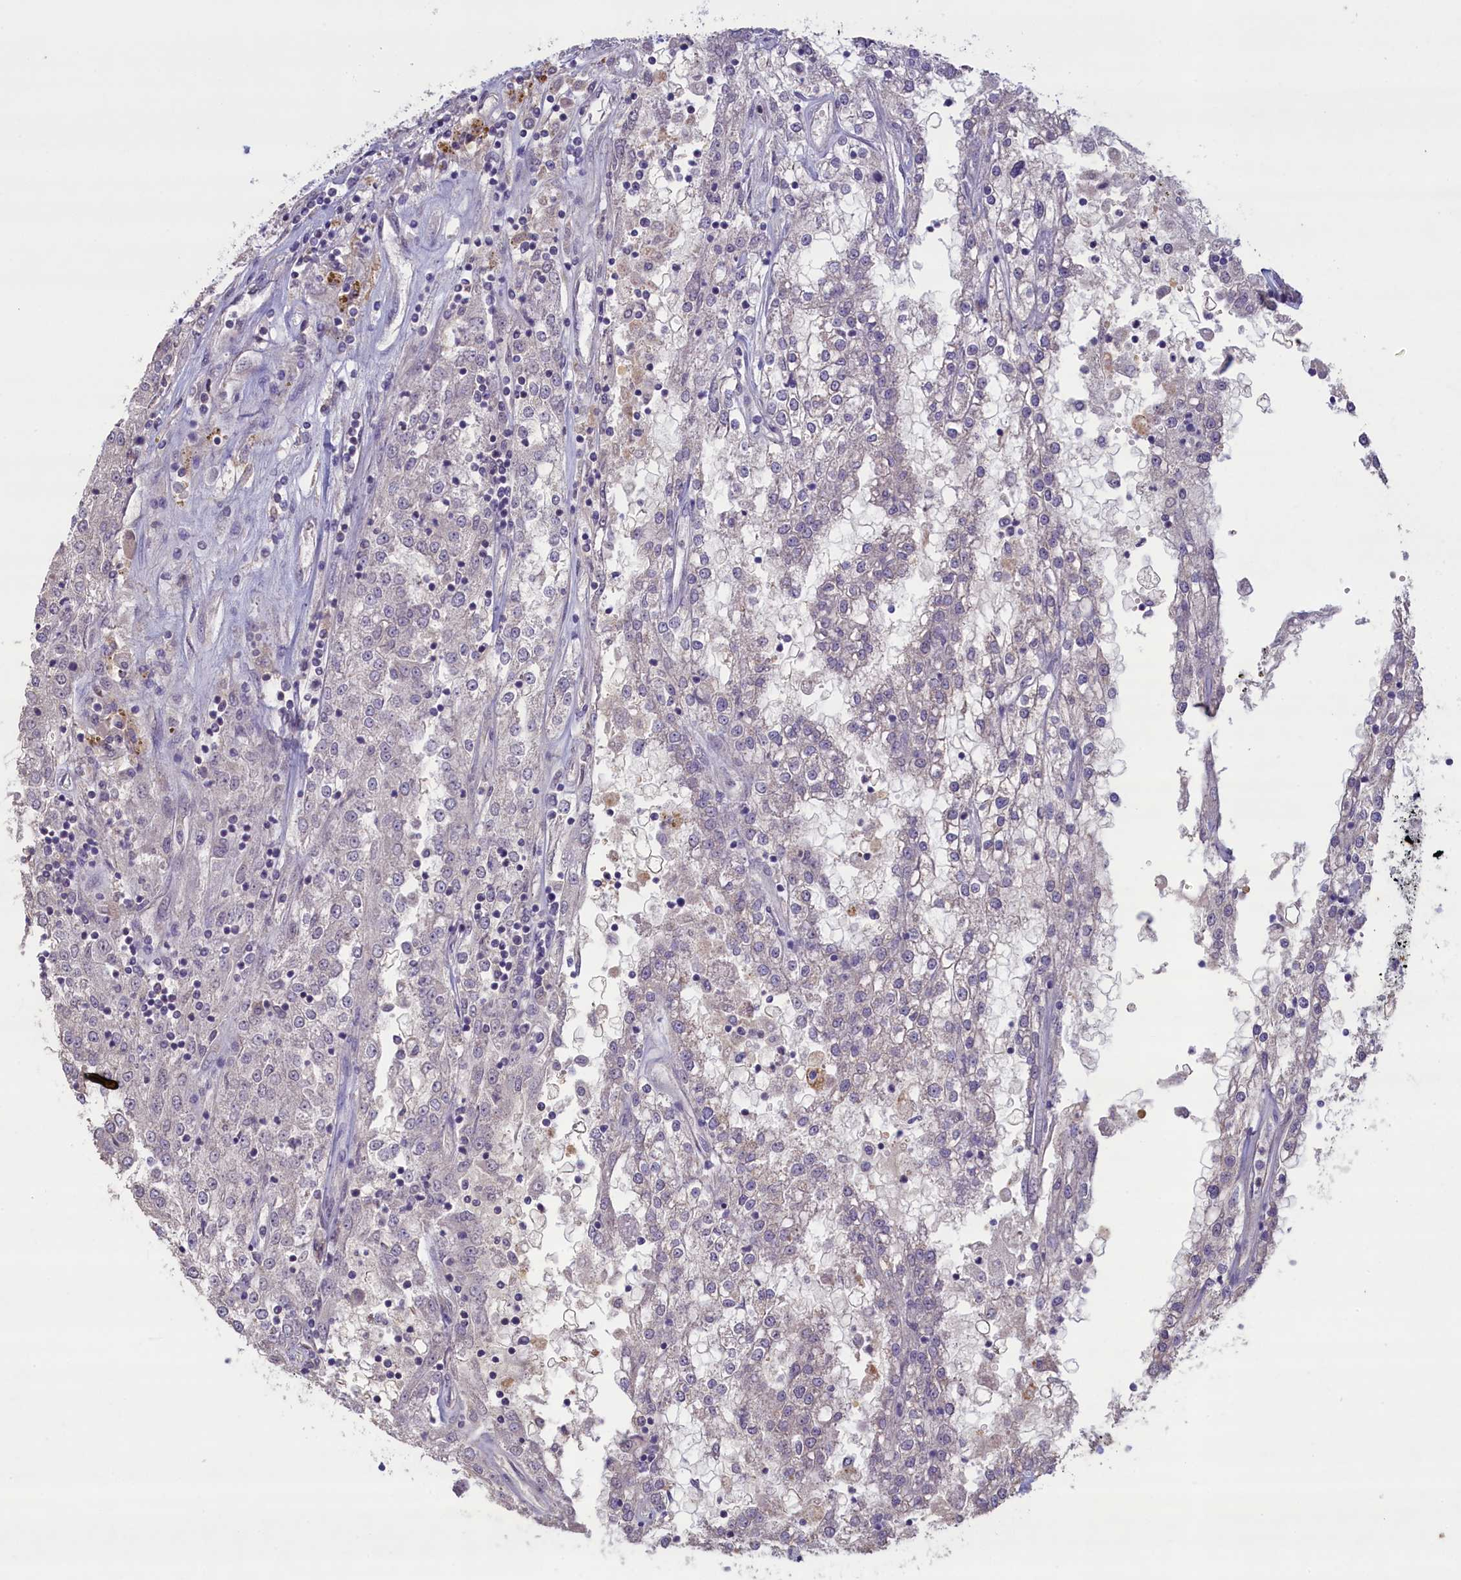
{"staining": {"intensity": "negative", "quantity": "none", "location": "none"}, "tissue": "renal cancer", "cell_type": "Tumor cells", "image_type": "cancer", "snomed": [{"axis": "morphology", "description": "Adenocarcinoma, NOS"}, {"axis": "topography", "description": "Kidney"}], "caption": "Immunohistochemistry photomicrograph of human renal adenocarcinoma stained for a protein (brown), which exhibits no expression in tumor cells.", "gene": "ATF7IP2", "patient": {"sex": "female", "age": 52}}